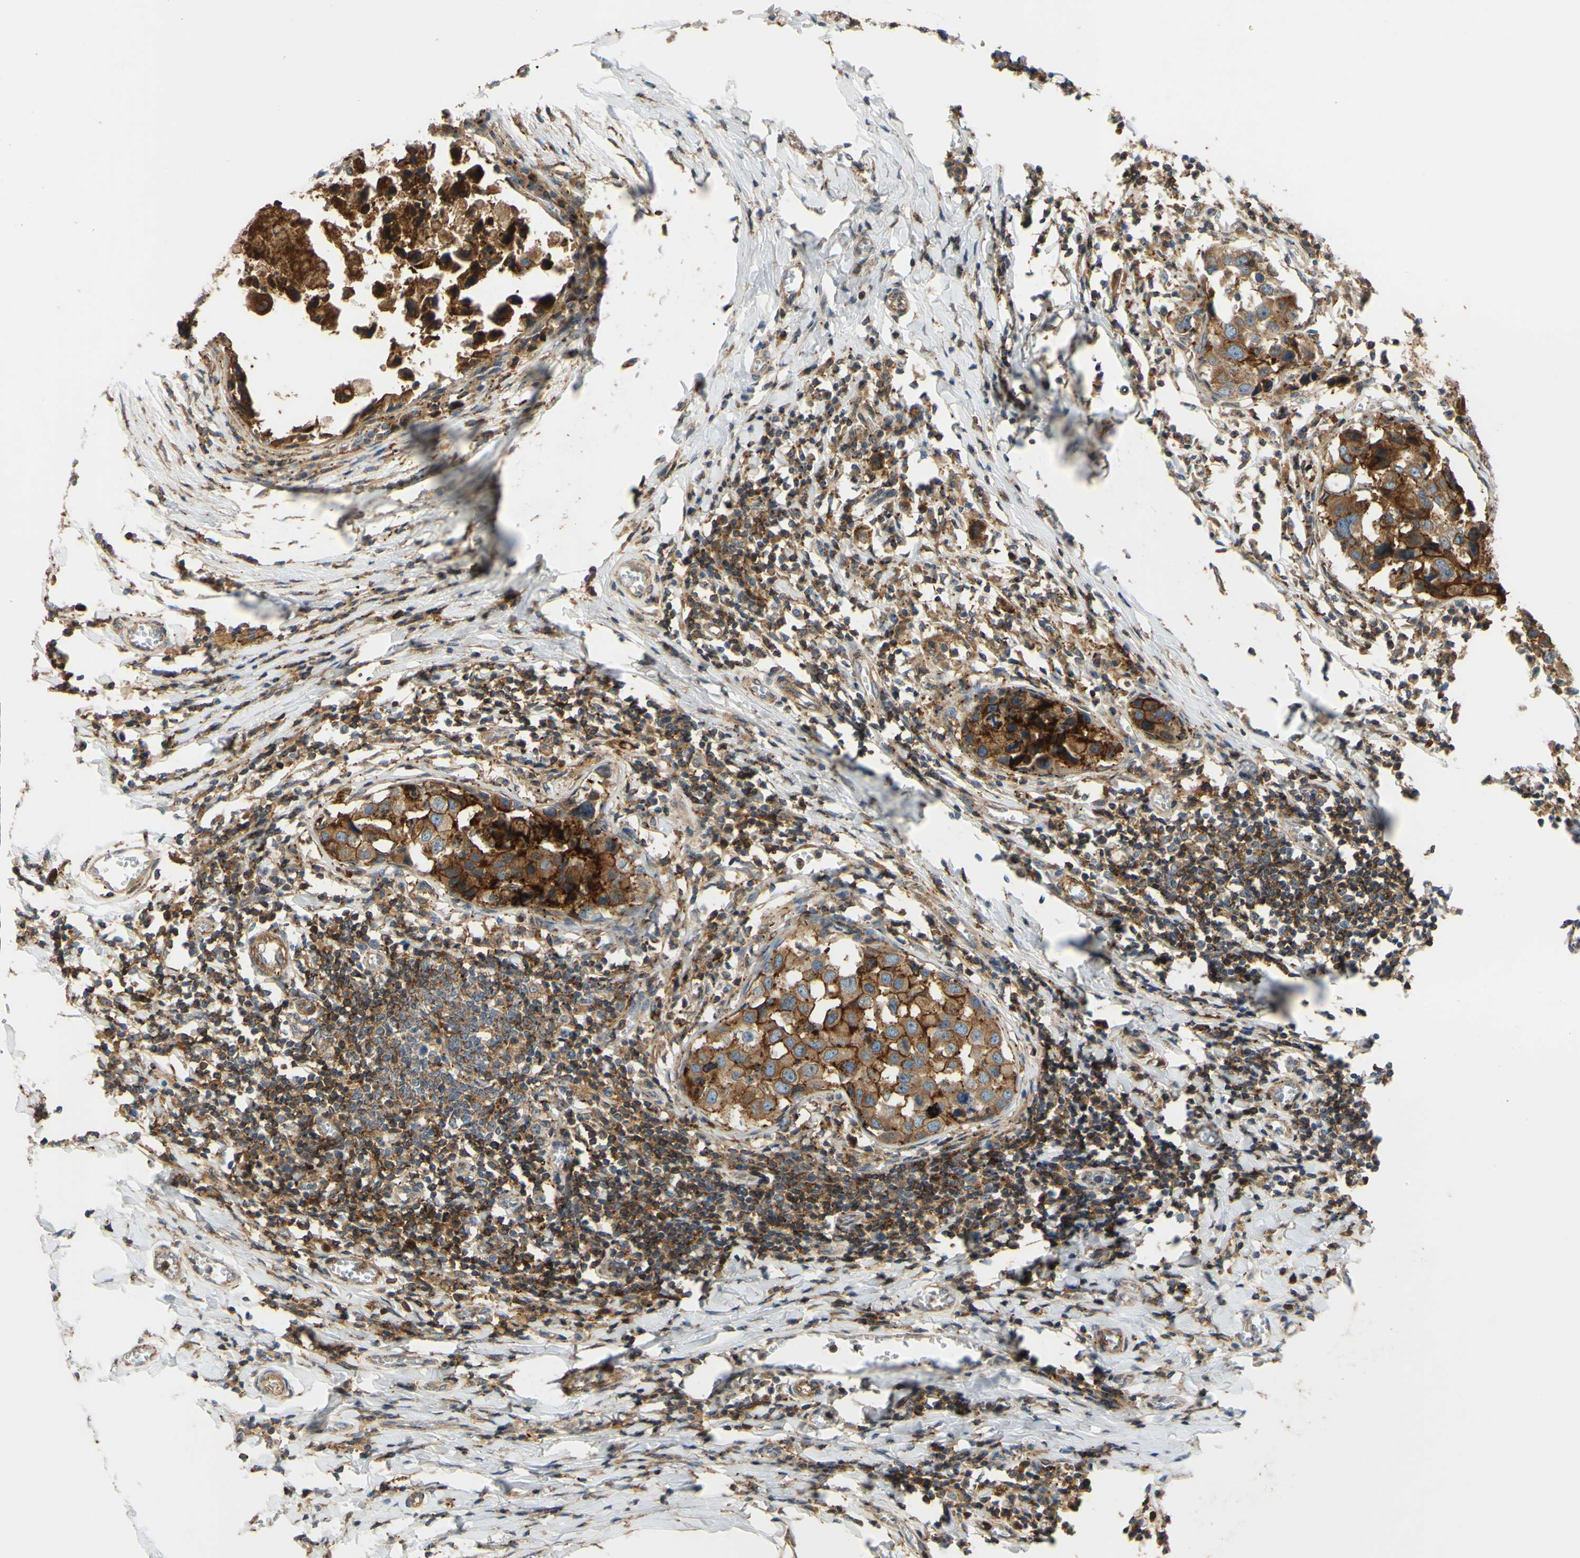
{"staining": {"intensity": "moderate", "quantity": ">75%", "location": "cytoplasmic/membranous"}, "tissue": "breast cancer", "cell_type": "Tumor cells", "image_type": "cancer", "snomed": [{"axis": "morphology", "description": "Duct carcinoma"}, {"axis": "topography", "description": "Breast"}], "caption": "This is an image of immunohistochemistry staining of intraductal carcinoma (breast), which shows moderate expression in the cytoplasmic/membranous of tumor cells.", "gene": "POR", "patient": {"sex": "female", "age": 27}}